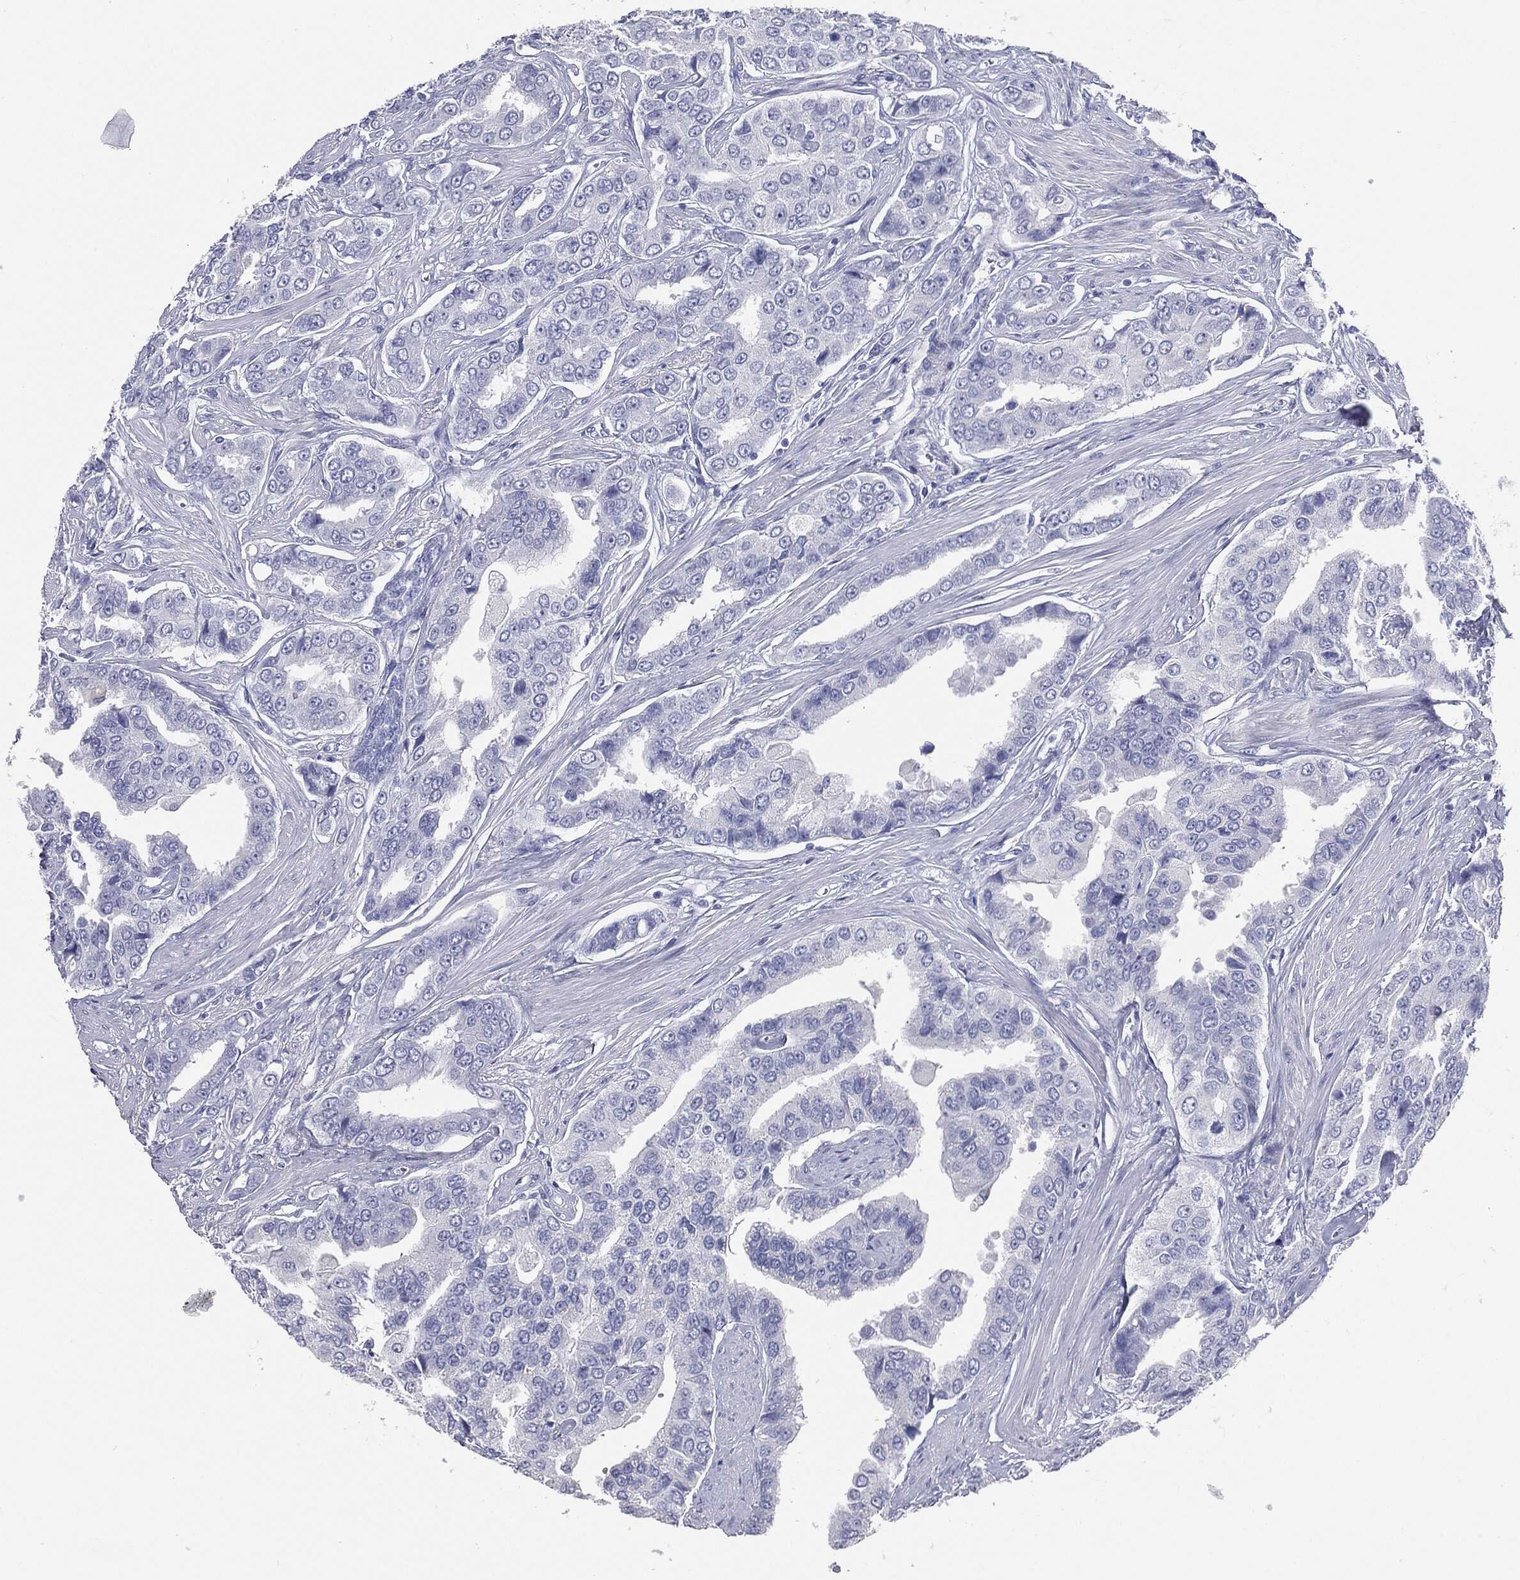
{"staining": {"intensity": "negative", "quantity": "none", "location": "none"}, "tissue": "prostate cancer", "cell_type": "Tumor cells", "image_type": "cancer", "snomed": [{"axis": "morphology", "description": "Adenocarcinoma, NOS"}, {"axis": "topography", "description": "Prostate and seminal vesicle, NOS"}, {"axis": "topography", "description": "Prostate"}], "caption": "Photomicrograph shows no significant protein expression in tumor cells of prostate cancer (adenocarcinoma).", "gene": "CUZD1", "patient": {"sex": "male", "age": 69}}